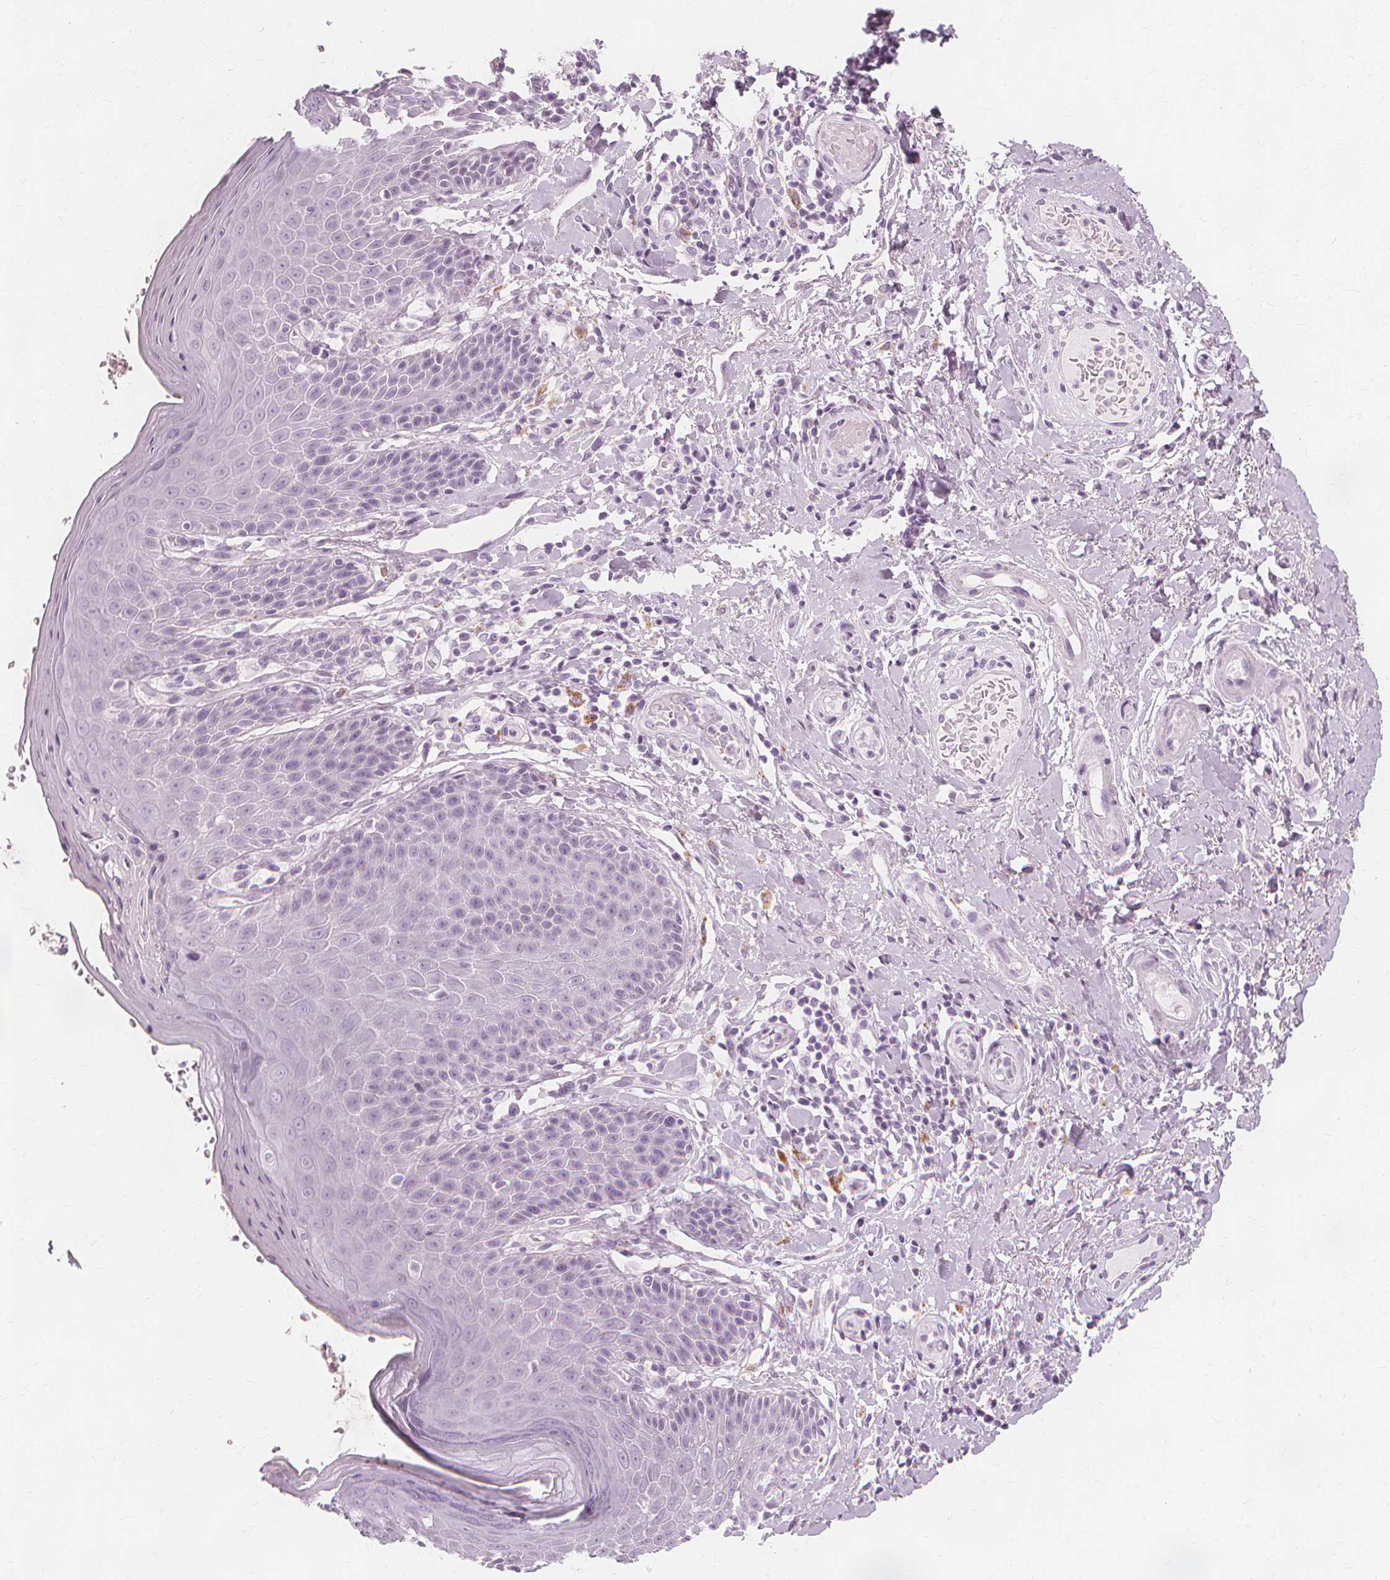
{"staining": {"intensity": "negative", "quantity": "none", "location": "none"}, "tissue": "skin", "cell_type": "Epidermal cells", "image_type": "normal", "snomed": [{"axis": "morphology", "description": "Normal tissue, NOS"}, {"axis": "topography", "description": "Anal"}, {"axis": "topography", "description": "Peripheral nerve tissue"}], "caption": "This image is of unremarkable skin stained with immunohistochemistry (IHC) to label a protein in brown with the nuclei are counter-stained blue. There is no staining in epidermal cells. Nuclei are stained in blue.", "gene": "TFF1", "patient": {"sex": "male", "age": 51}}